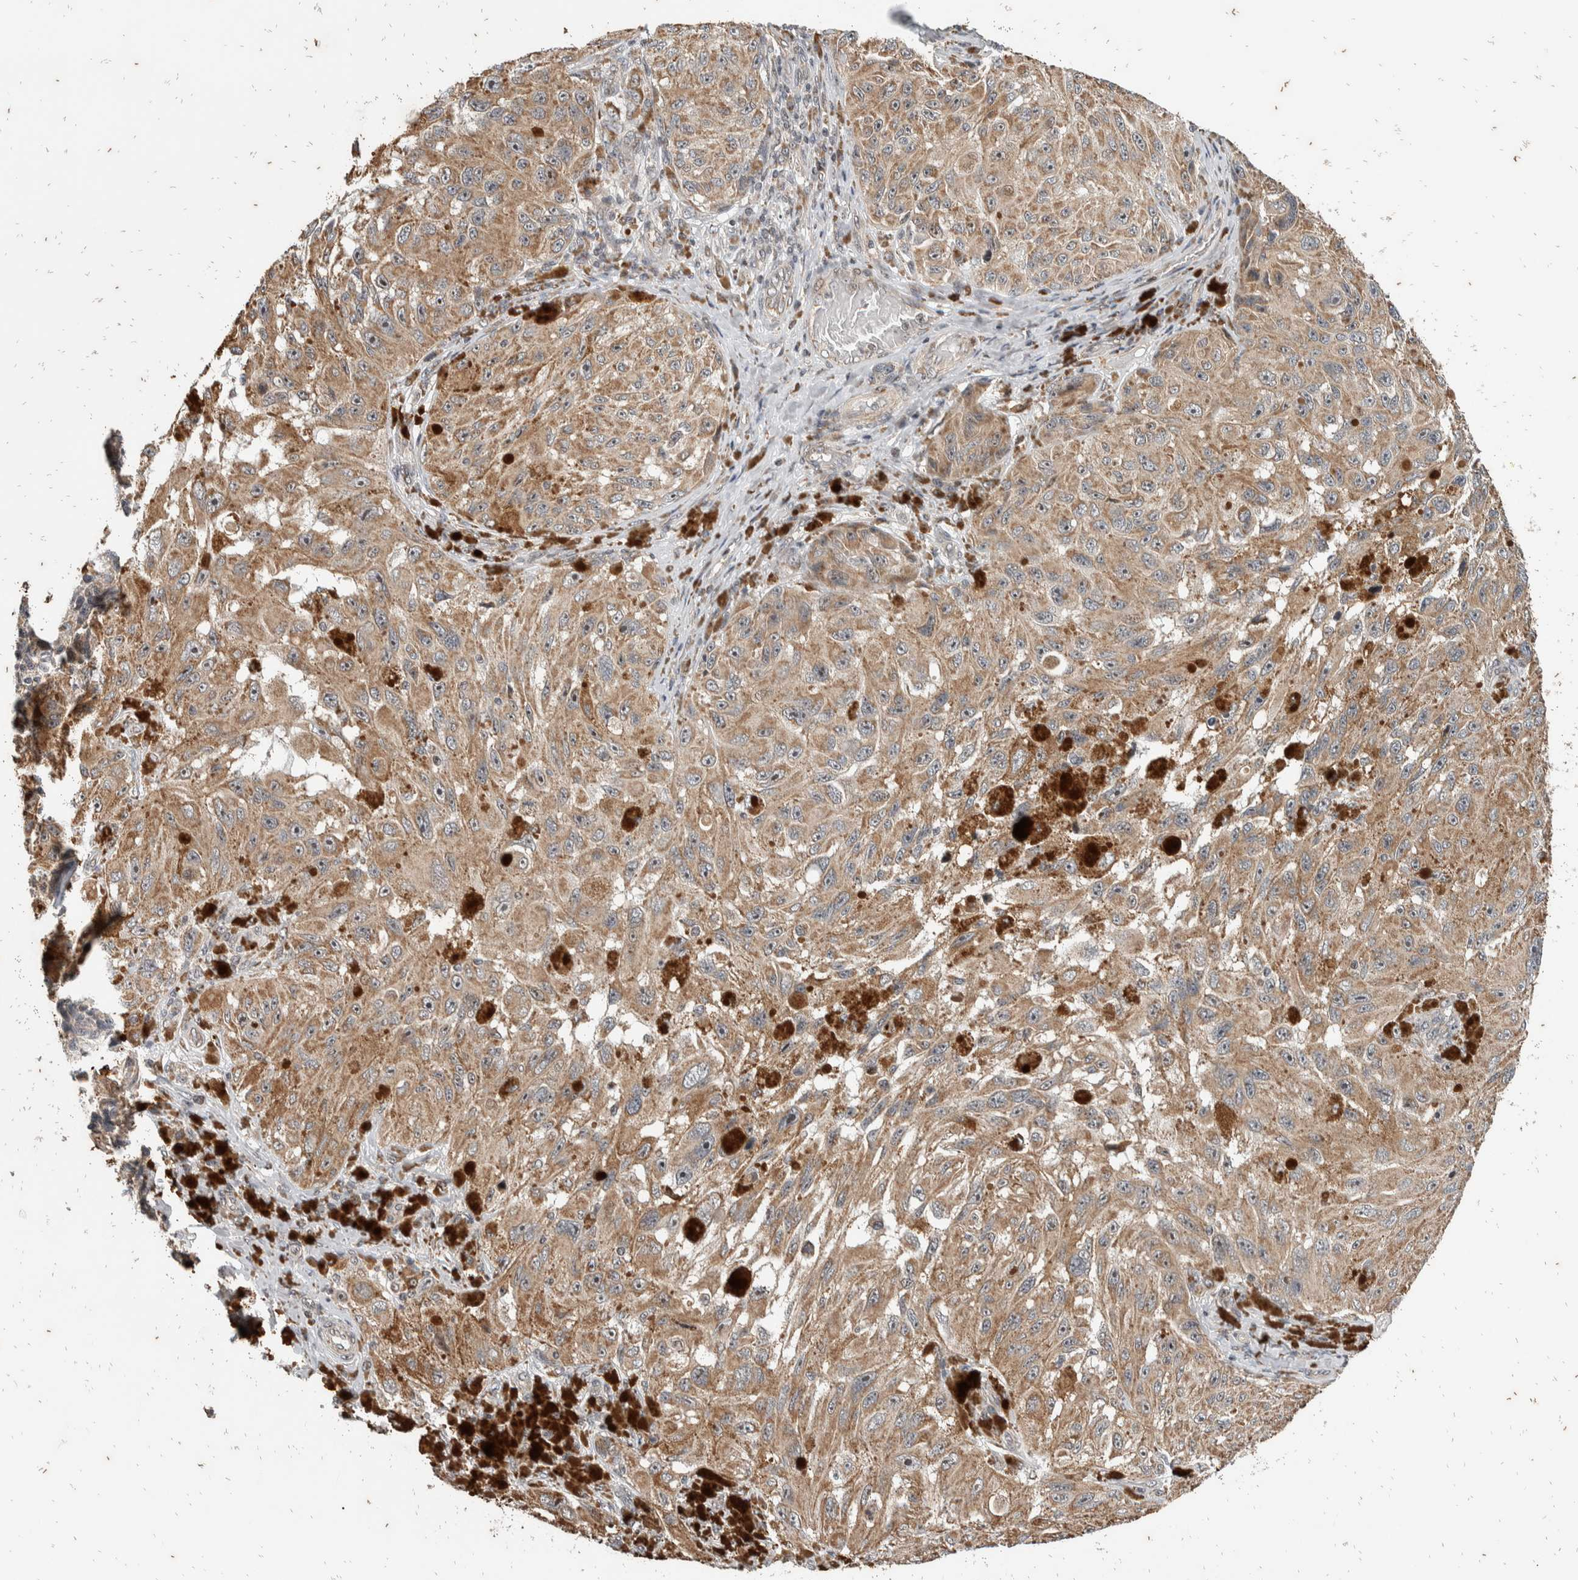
{"staining": {"intensity": "weak", "quantity": ">75%", "location": "cytoplasmic/membranous,nuclear"}, "tissue": "melanoma", "cell_type": "Tumor cells", "image_type": "cancer", "snomed": [{"axis": "morphology", "description": "Malignant melanoma, NOS"}, {"axis": "topography", "description": "Skin"}], "caption": "Immunohistochemical staining of human melanoma displays low levels of weak cytoplasmic/membranous and nuclear protein positivity in about >75% of tumor cells.", "gene": "ATXN7L1", "patient": {"sex": "female", "age": 73}}